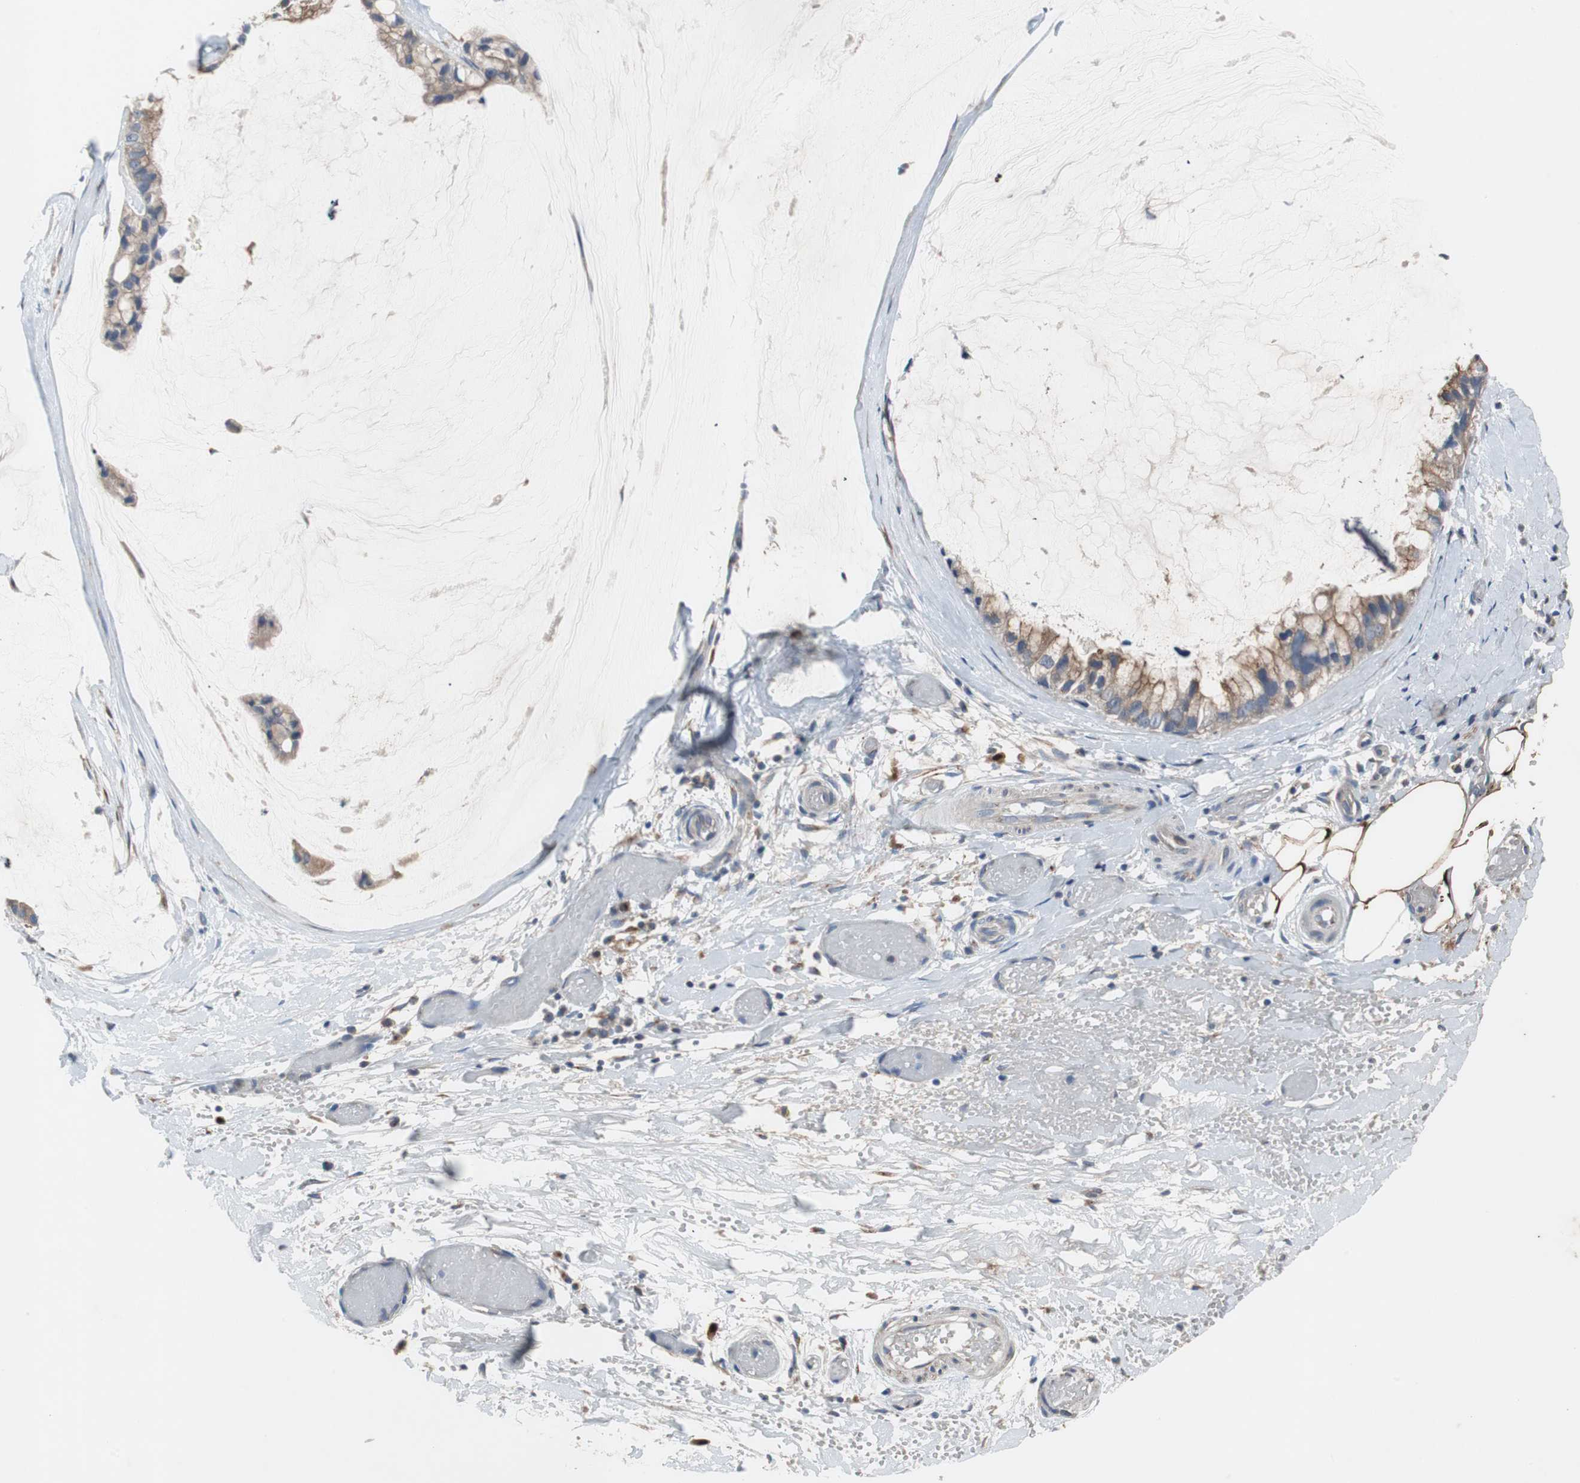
{"staining": {"intensity": "moderate", "quantity": ">75%", "location": "cytoplasmic/membranous"}, "tissue": "ovarian cancer", "cell_type": "Tumor cells", "image_type": "cancer", "snomed": [{"axis": "morphology", "description": "Cystadenocarcinoma, mucinous, NOS"}, {"axis": "topography", "description": "Ovary"}], "caption": "This is an image of immunohistochemistry staining of ovarian cancer (mucinous cystadenocarcinoma), which shows moderate staining in the cytoplasmic/membranous of tumor cells.", "gene": "CALB2", "patient": {"sex": "female", "age": 39}}